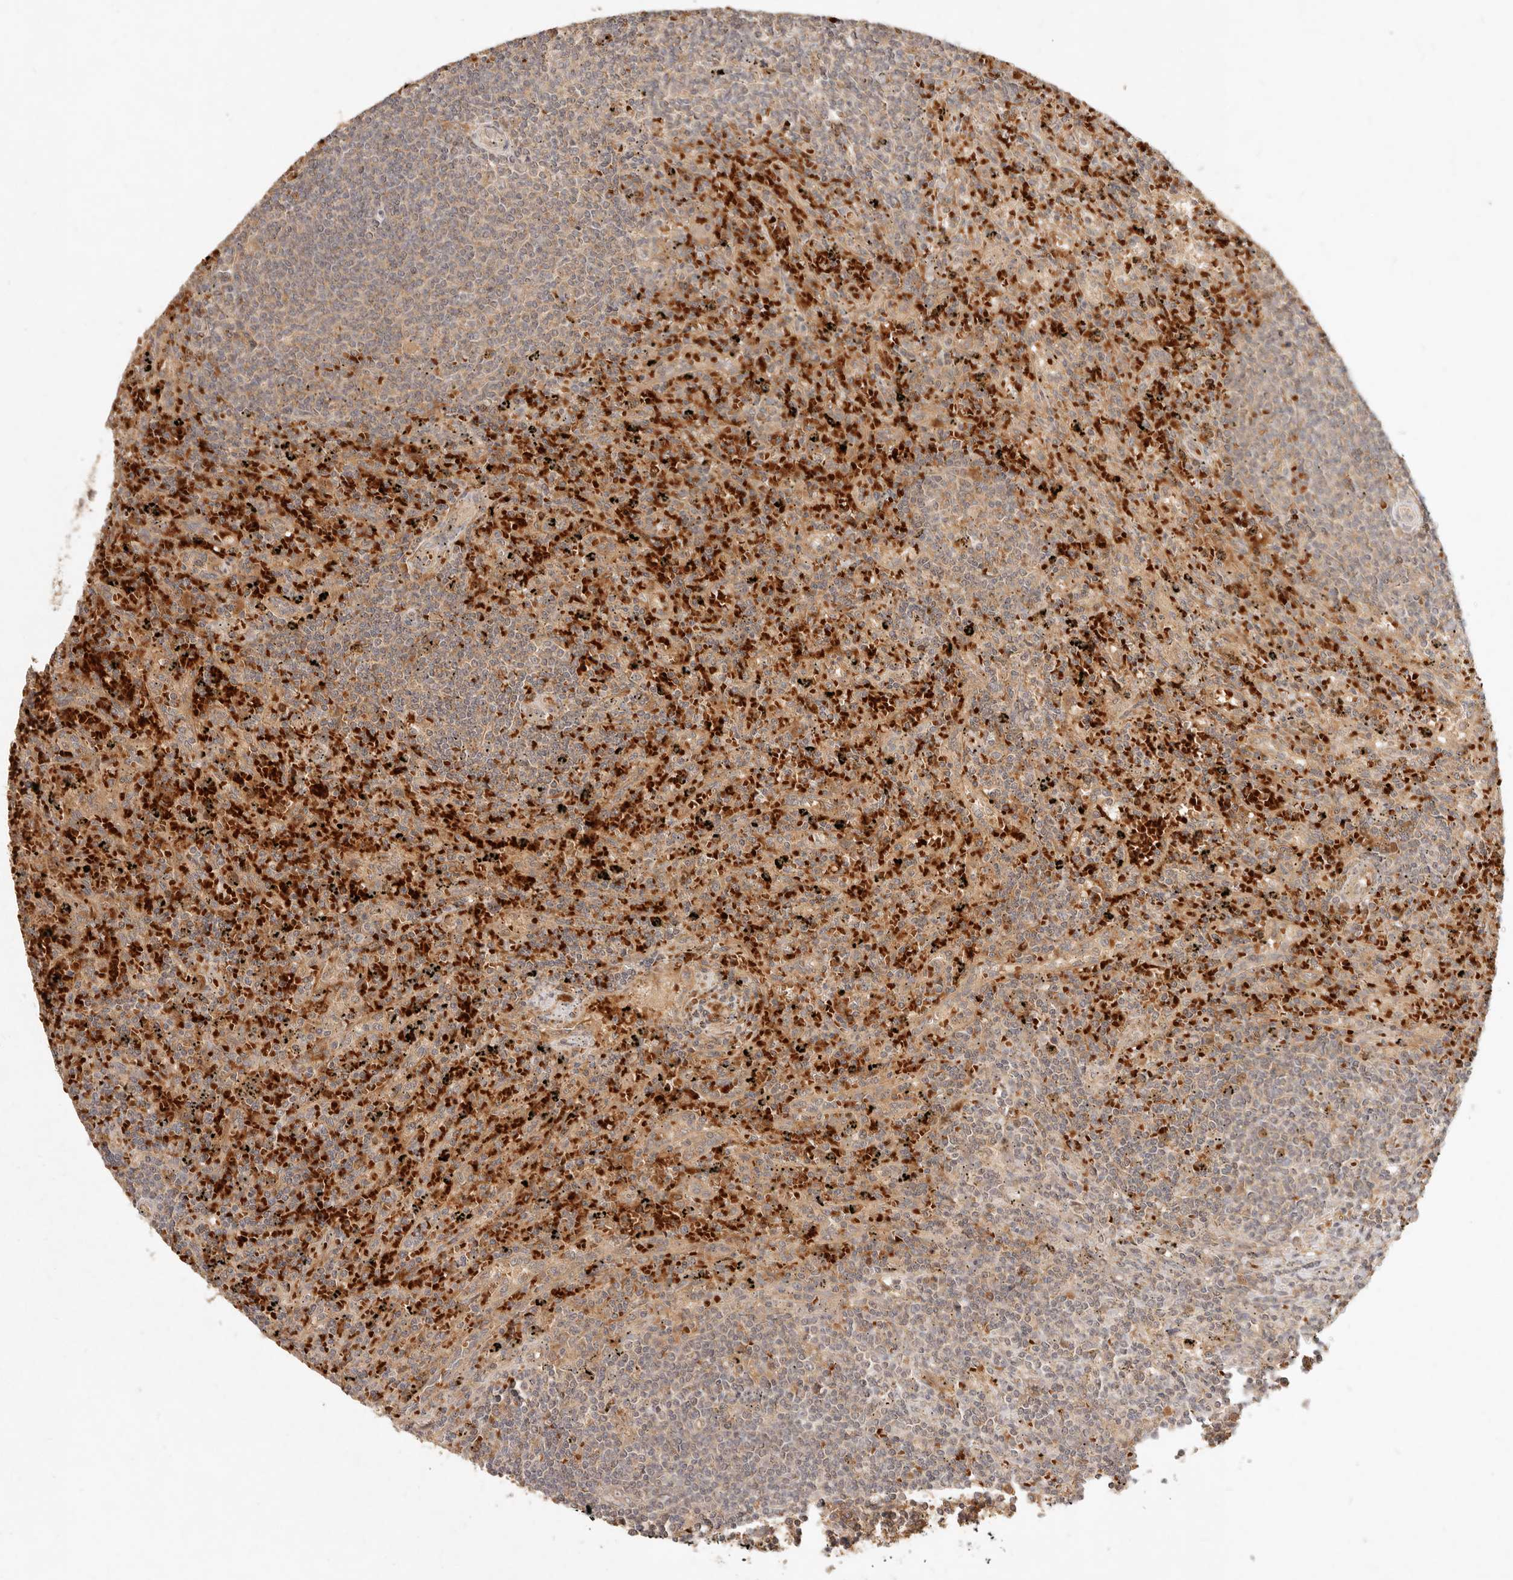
{"staining": {"intensity": "weak", "quantity": ">75%", "location": "cytoplasmic/membranous"}, "tissue": "lymphoma", "cell_type": "Tumor cells", "image_type": "cancer", "snomed": [{"axis": "morphology", "description": "Malignant lymphoma, non-Hodgkin's type, Low grade"}, {"axis": "topography", "description": "Spleen"}], "caption": "This photomicrograph exhibits low-grade malignant lymphoma, non-Hodgkin's type stained with immunohistochemistry (IHC) to label a protein in brown. The cytoplasmic/membranous of tumor cells show weak positivity for the protein. Nuclei are counter-stained blue.", "gene": "FREM2", "patient": {"sex": "male", "age": 76}}